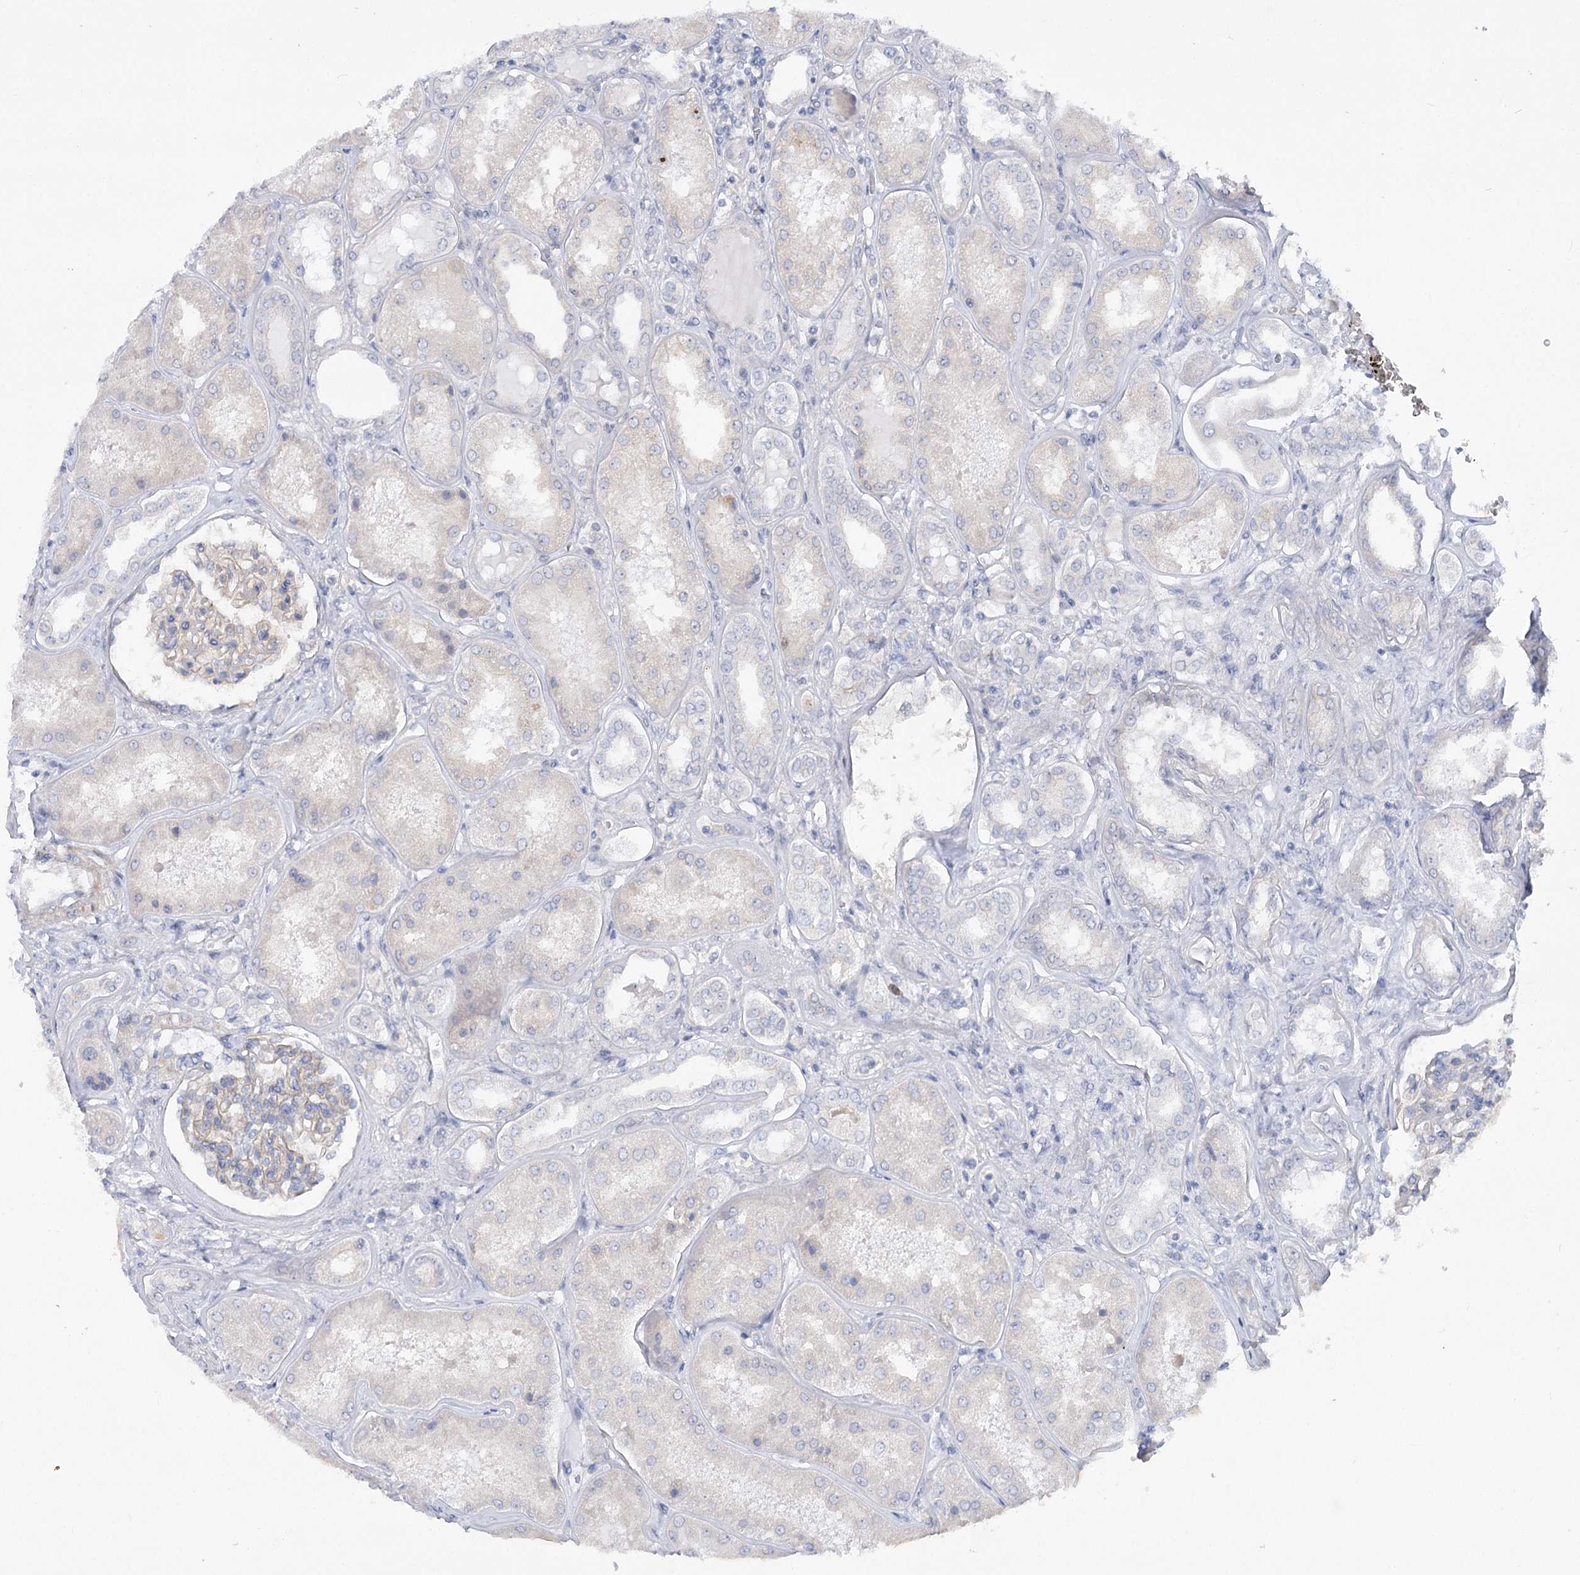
{"staining": {"intensity": "moderate", "quantity": "25%-75%", "location": "cytoplasmic/membranous"}, "tissue": "kidney", "cell_type": "Cells in glomeruli", "image_type": "normal", "snomed": [{"axis": "morphology", "description": "Normal tissue, NOS"}, {"axis": "topography", "description": "Kidney"}], "caption": "Protein expression analysis of benign kidney displays moderate cytoplasmic/membranous positivity in approximately 25%-75% of cells in glomeruli. (DAB (3,3'-diaminobenzidine) IHC with brightfield microscopy, high magnification).", "gene": "ARSI", "patient": {"sex": "female", "age": 56}}